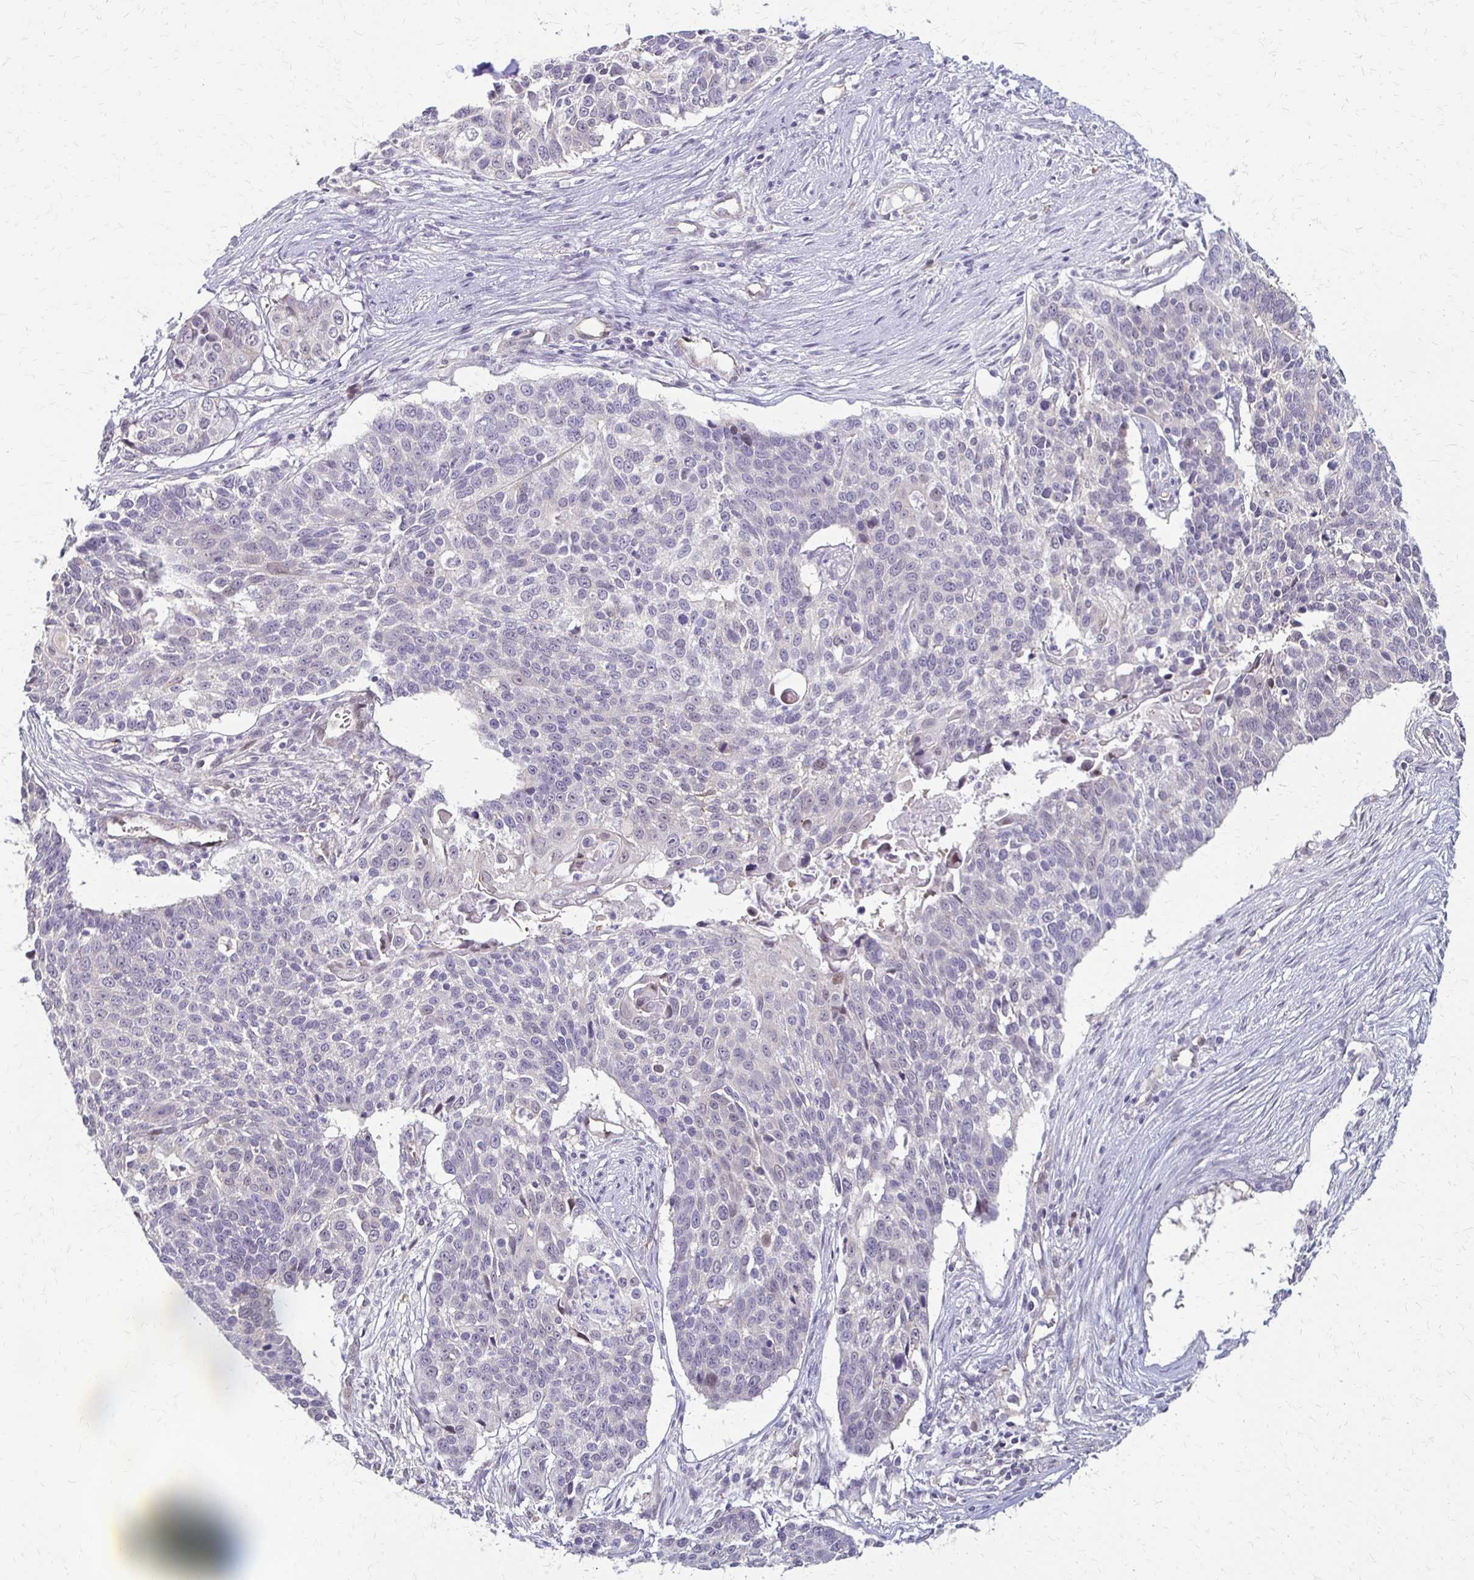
{"staining": {"intensity": "weak", "quantity": "<25%", "location": "cytoplasmic/membranous"}, "tissue": "lung cancer", "cell_type": "Tumor cells", "image_type": "cancer", "snomed": [{"axis": "morphology", "description": "Squamous cell carcinoma, NOS"}, {"axis": "morphology", "description": "Squamous cell carcinoma, metastatic, NOS"}, {"axis": "topography", "description": "Lung"}, {"axis": "topography", "description": "Pleura, NOS"}], "caption": "Tumor cells are negative for protein expression in human lung cancer (squamous cell carcinoma).", "gene": "CFL2", "patient": {"sex": "male", "age": 72}}